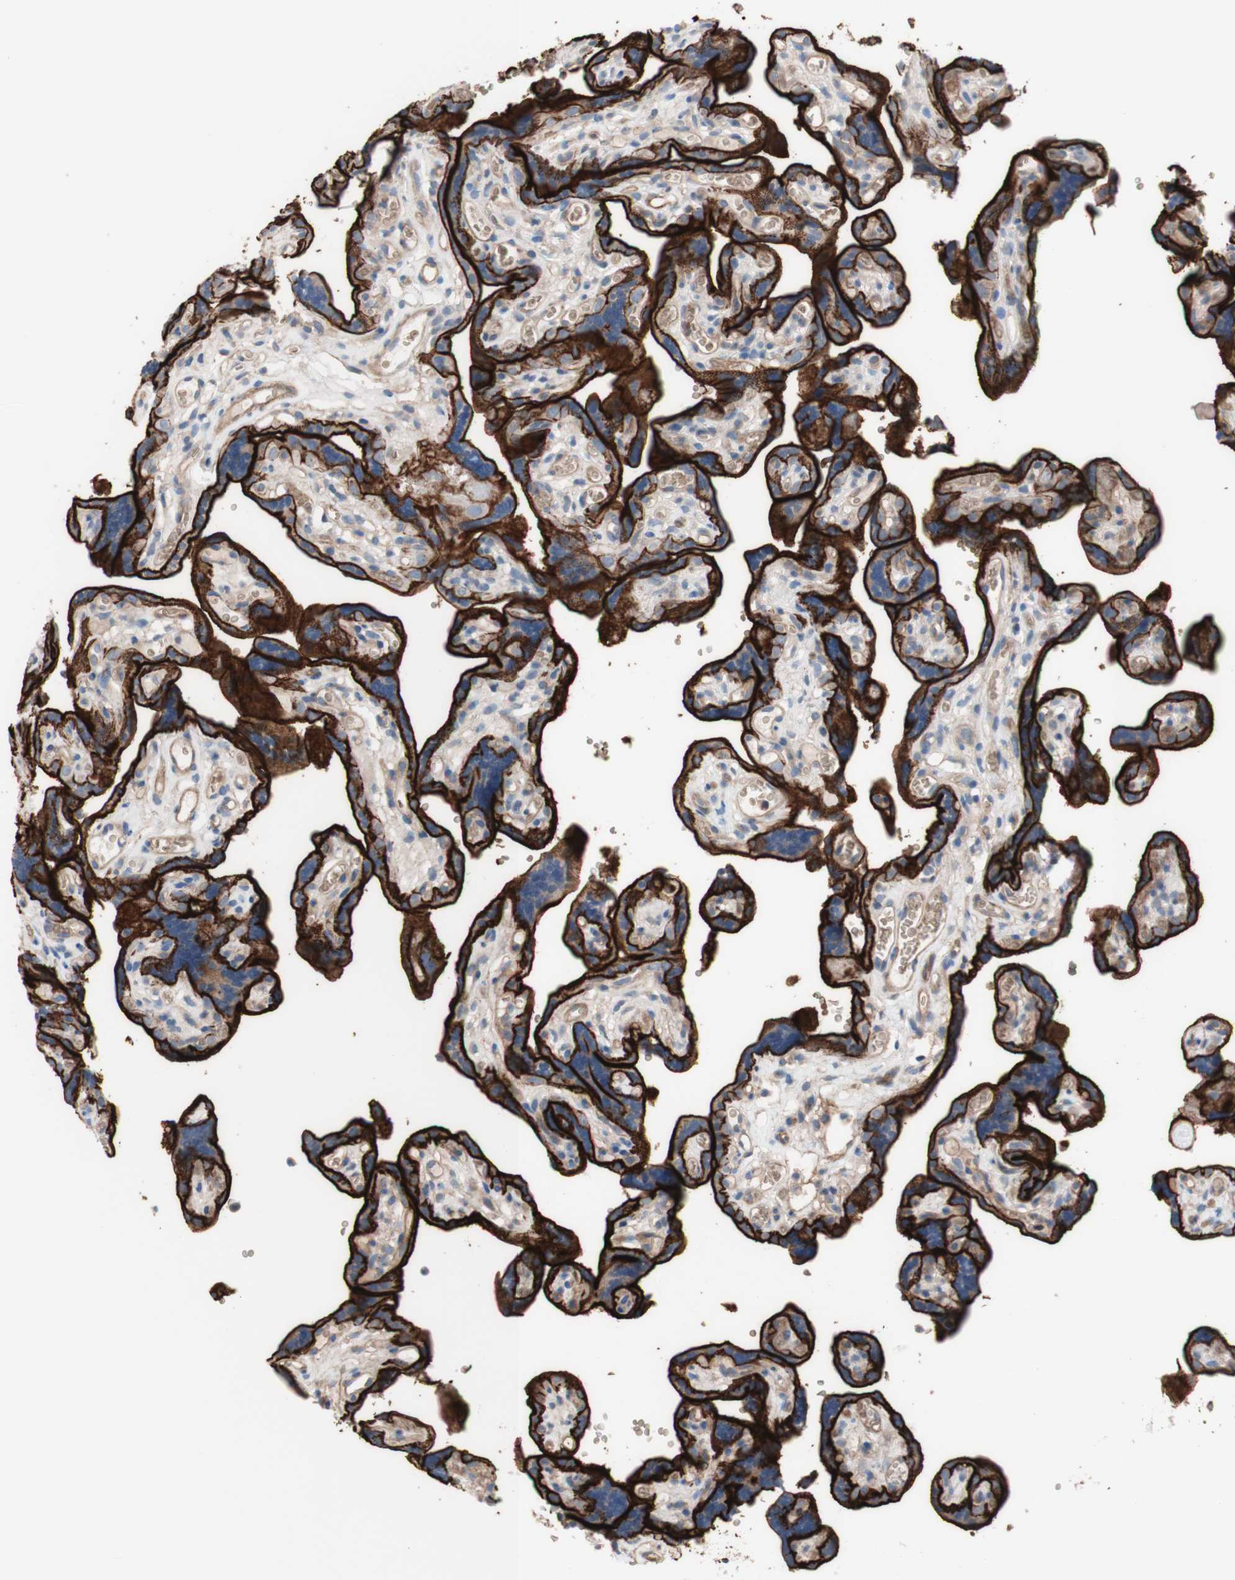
{"staining": {"intensity": "weak", "quantity": "25%-75%", "location": "cytoplasmic/membranous"}, "tissue": "placenta", "cell_type": "Decidual cells", "image_type": "normal", "snomed": [{"axis": "morphology", "description": "Normal tissue, NOS"}, {"axis": "topography", "description": "Placenta"}], "caption": "Weak cytoplasmic/membranous staining for a protein is seen in about 25%-75% of decidual cells of unremarkable placenta using immunohistochemistry (IHC).", "gene": "CD46", "patient": {"sex": "female", "age": 30}}